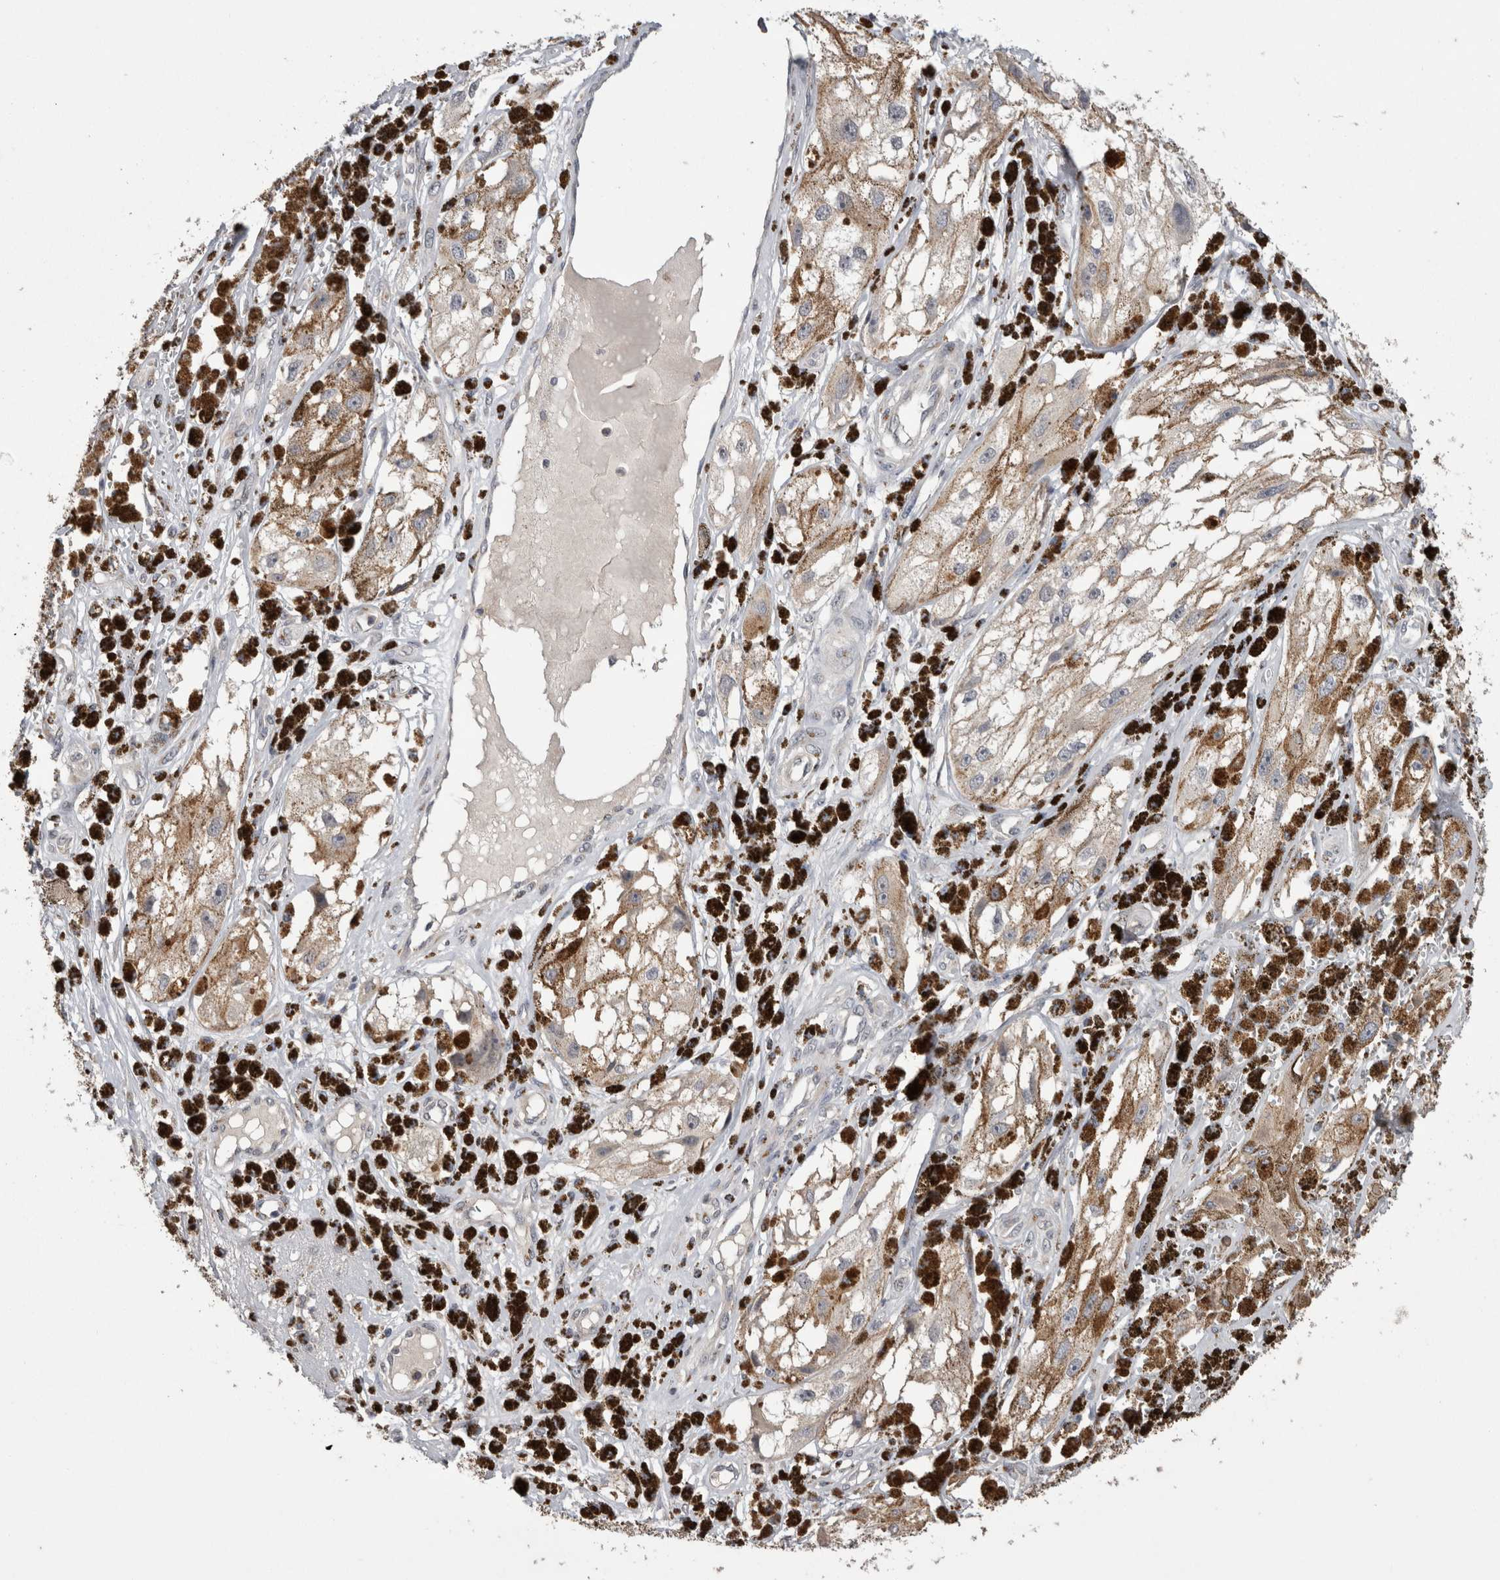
{"staining": {"intensity": "moderate", "quantity": ">75%", "location": "cytoplasmic/membranous"}, "tissue": "melanoma", "cell_type": "Tumor cells", "image_type": "cancer", "snomed": [{"axis": "morphology", "description": "Malignant melanoma, NOS"}, {"axis": "topography", "description": "Skin"}], "caption": "IHC image of neoplastic tissue: human melanoma stained using IHC reveals medium levels of moderate protein expression localized specifically in the cytoplasmic/membranous of tumor cells, appearing as a cytoplasmic/membranous brown color.", "gene": "ANXA13", "patient": {"sex": "male", "age": 88}}